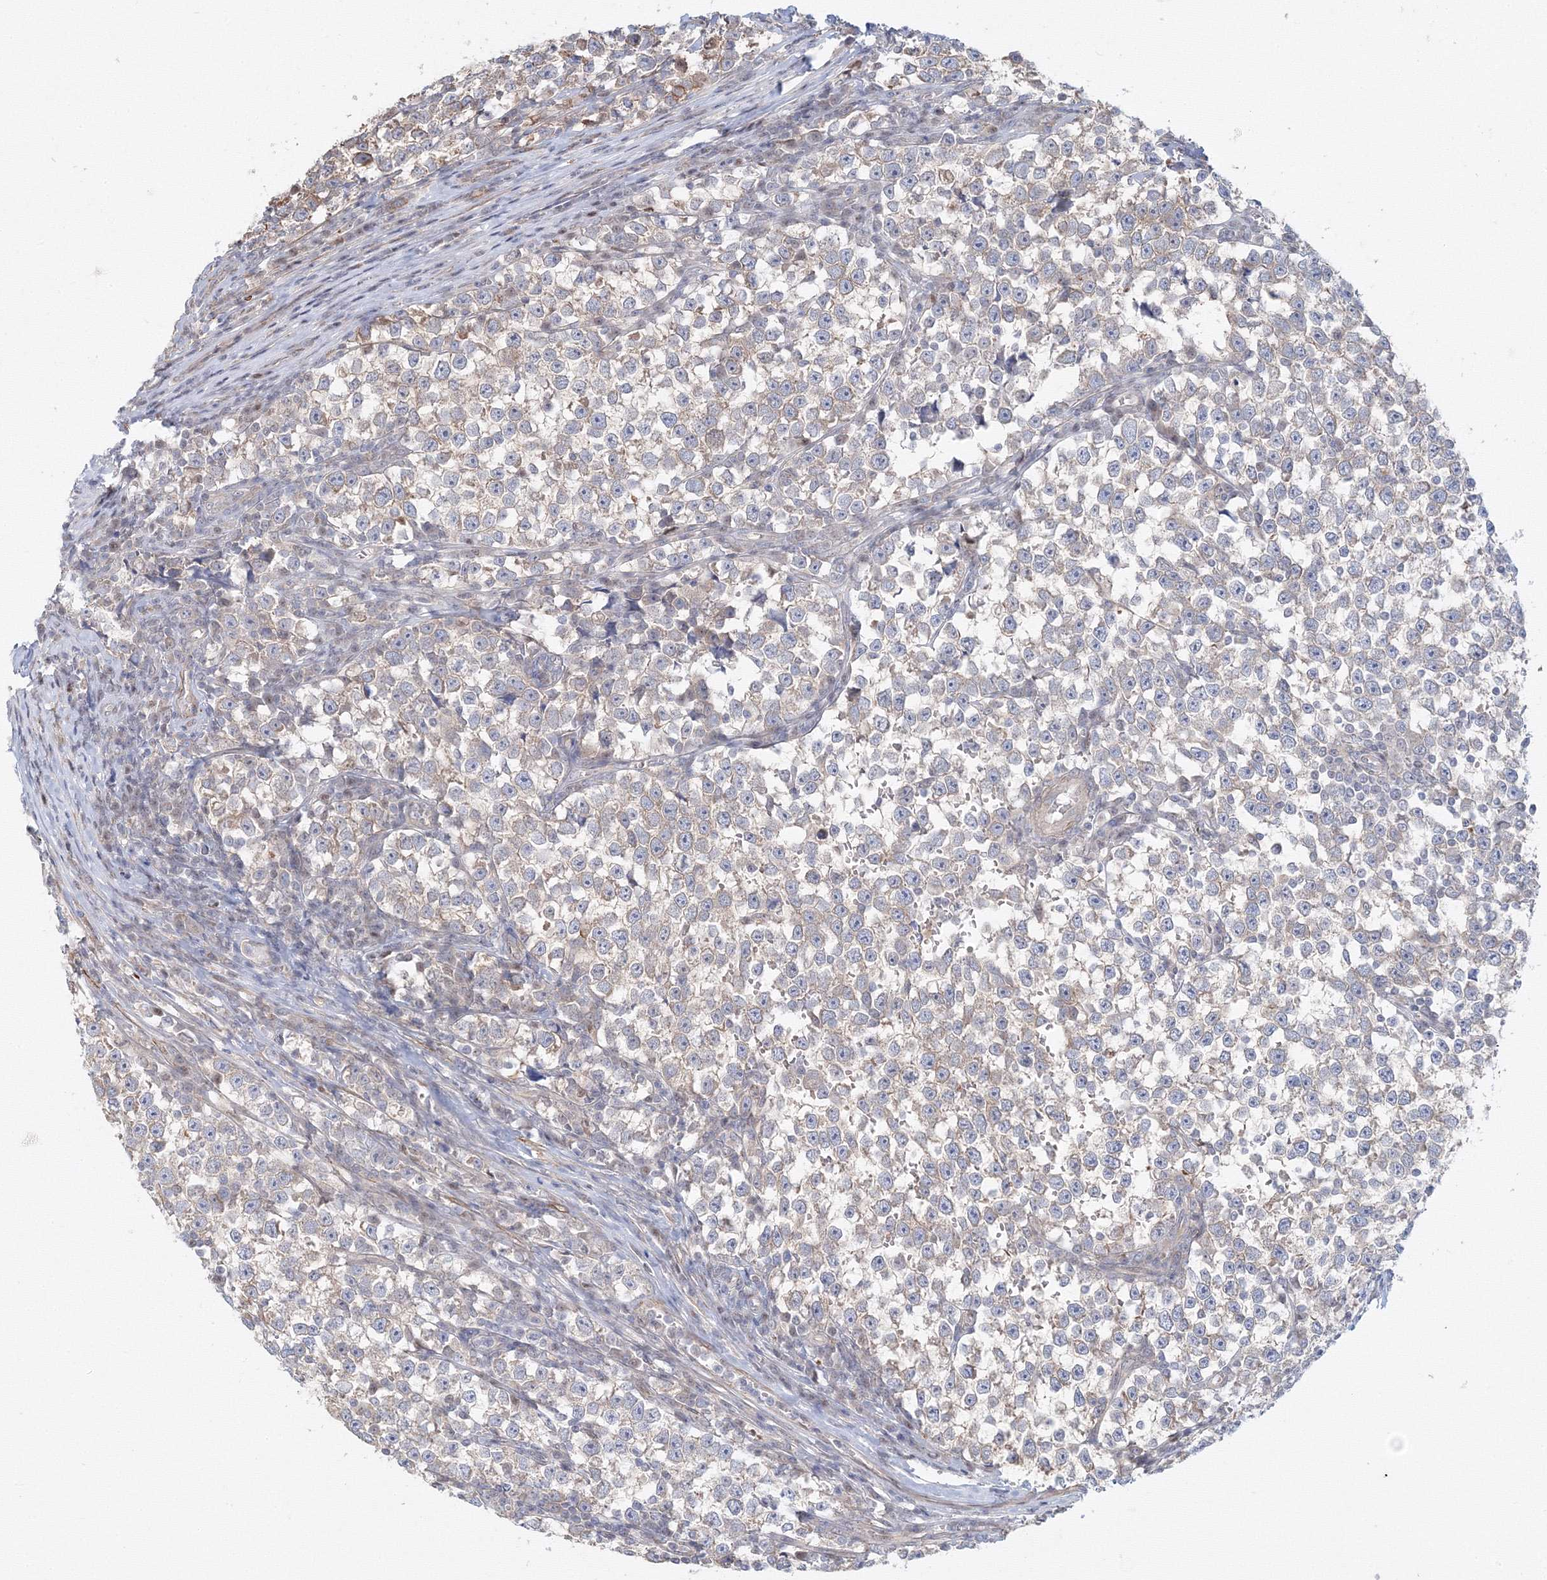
{"staining": {"intensity": "weak", "quantity": "<25%", "location": "cytoplasmic/membranous"}, "tissue": "testis cancer", "cell_type": "Tumor cells", "image_type": "cancer", "snomed": [{"axis": "morphology", "description": "Normal tissue, NOS"}, {"axis": "morphology", "description": "Seminoma, NOS"}, {"axis": "topography", "description": "Testis"}], "caption": "High power microscopy photomicrograph of an immunohistochemistry (IHC) image of testis cancer, revealing no significant positivity in tumor cells.", "gene": "ARHGAP21", "patient": {"sex": "male", "age": 43}}